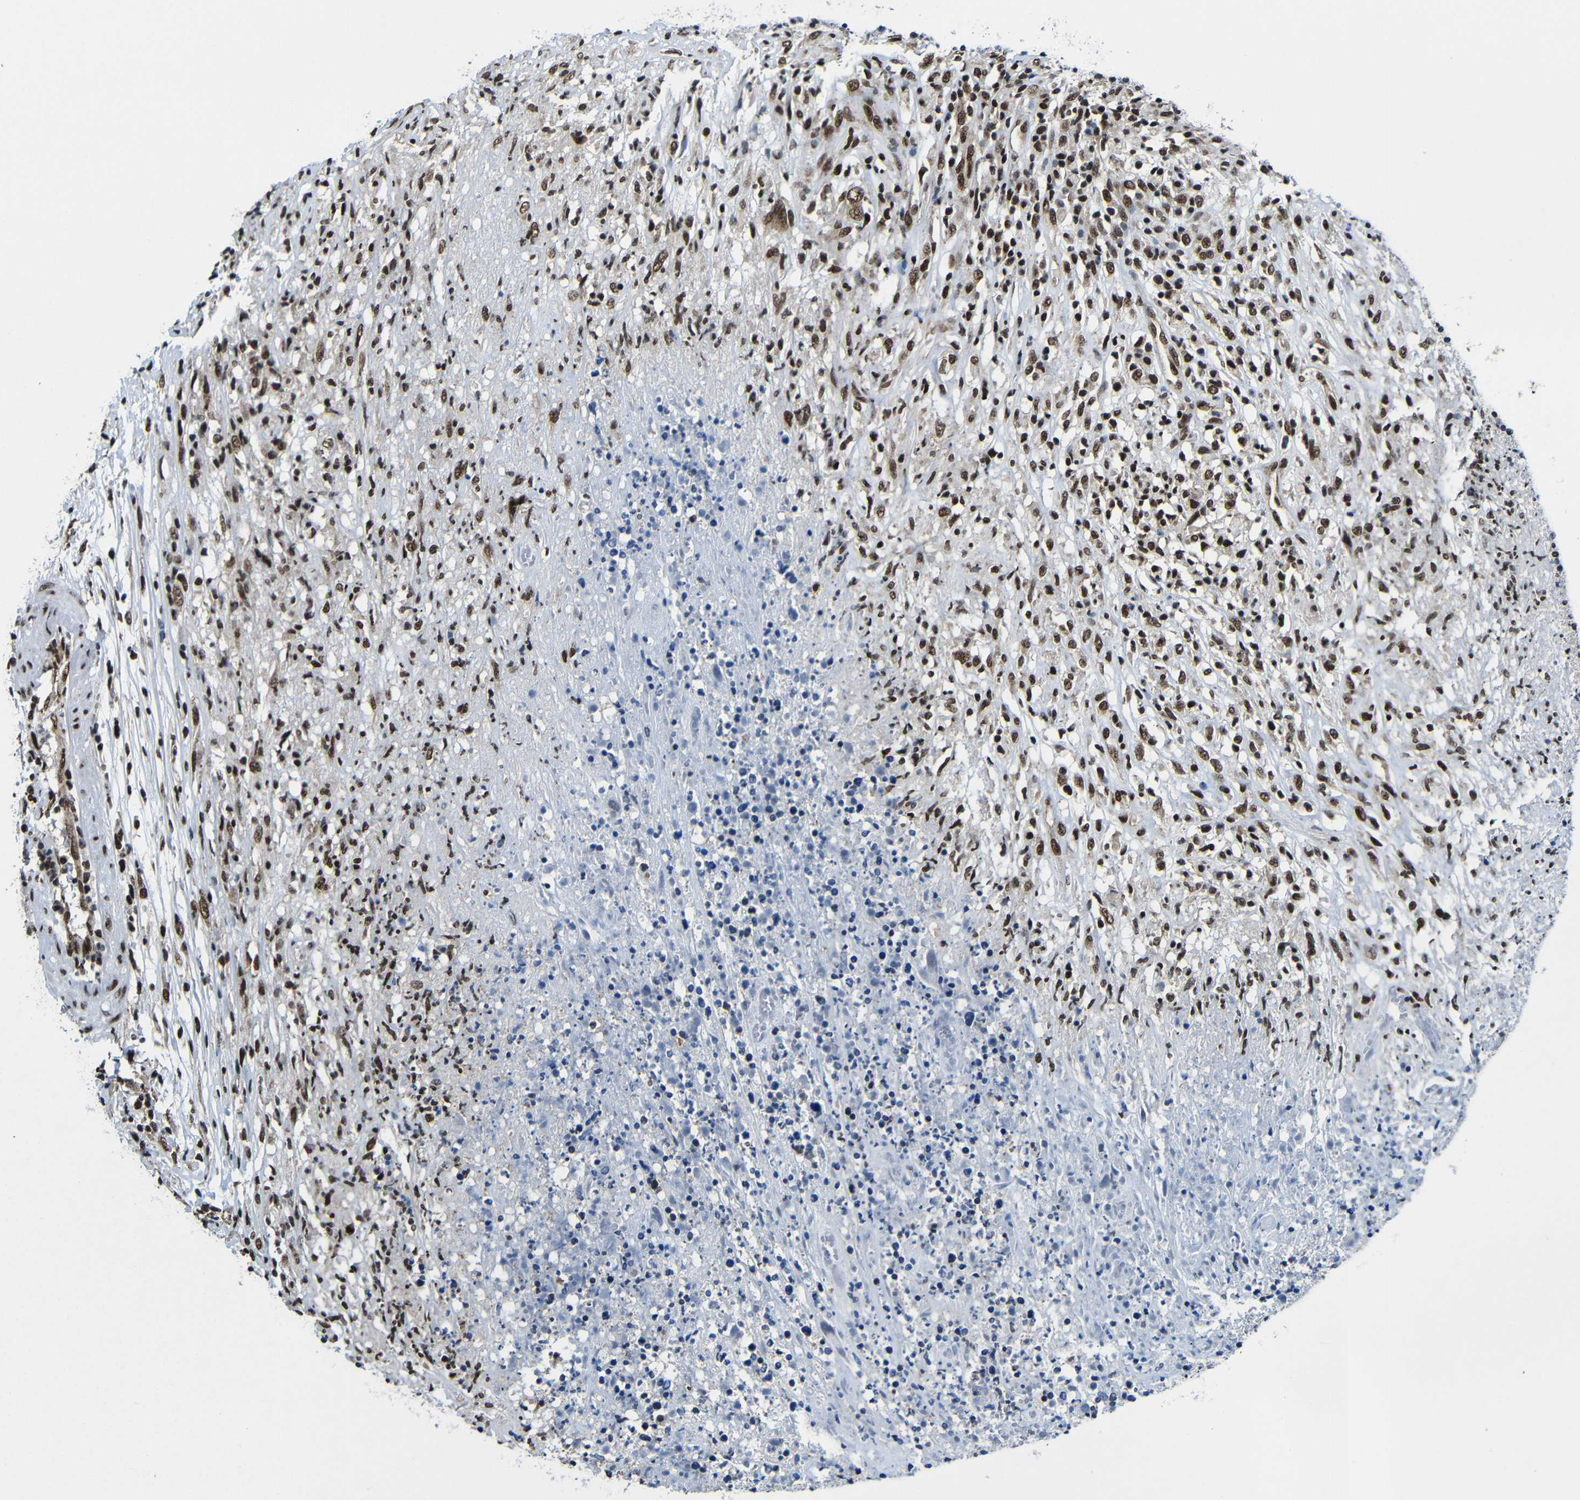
{"staining": {"intensity": "strong", "quantity": ">75%", "location": "nuclear"}, "tissue": "lymphoma", "cell_type": "Tumor cells", "image_type": "cancer", "snomed": [{"axis": "morphology", "description": "Malignant lymphoma, non-Hodgkin's type, High grade"}, {"axis": "topography", "description": "Lymph node"}], "caption": "The micrograph exhibits a brown stain indicating the presence of a protein in the nuclear of tumor cells in high-grade malignant lymphoma, non-Hodgkin's type. (IHC, brightfield microscopy, high magnification).", "gene": "PTBP1", "patient": {"sex": "female", "age": 84}}